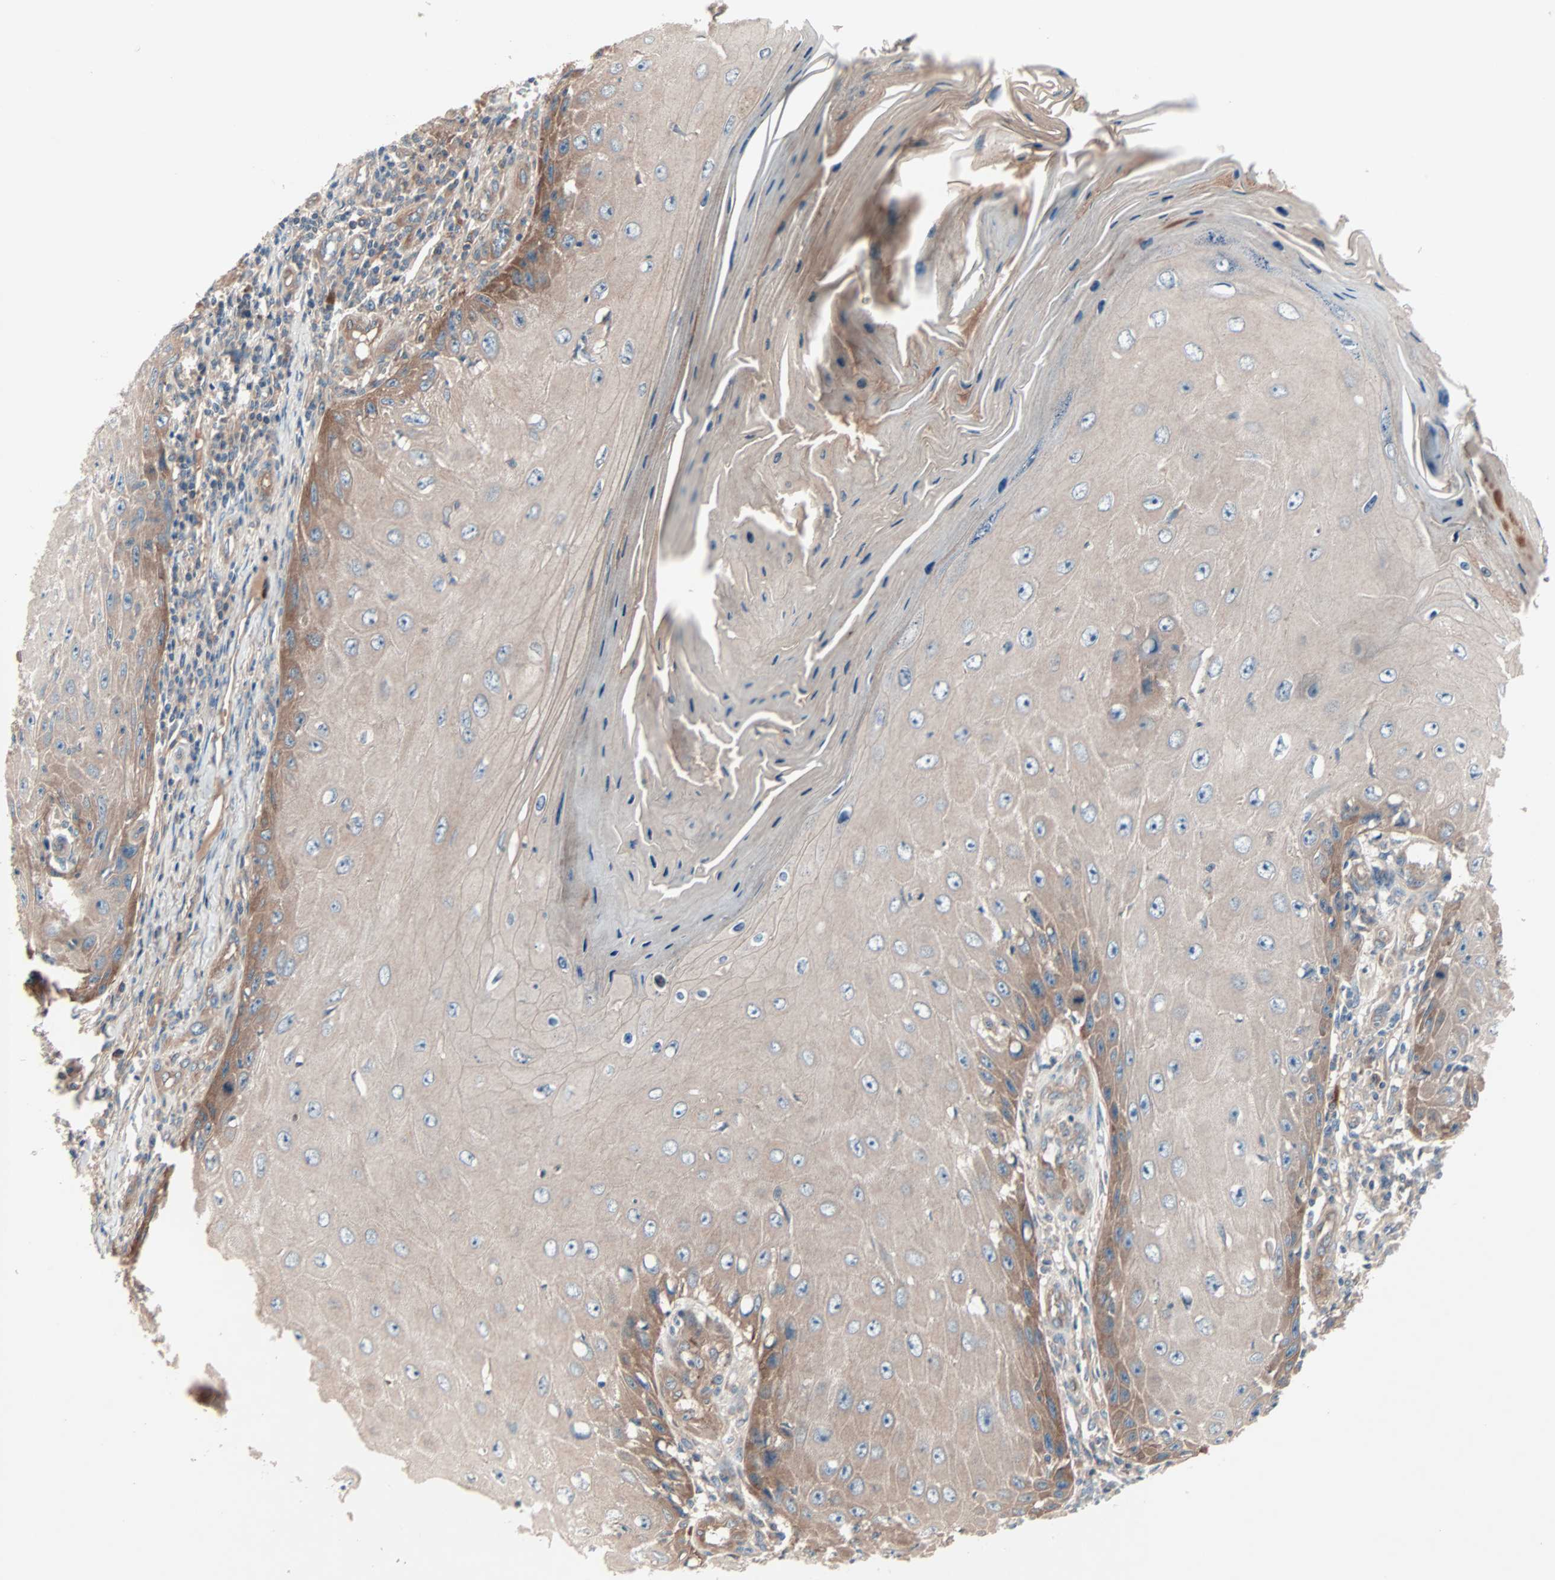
{"staining": {"intensity": "moderate", "quantity": "25%-75%", "location": "cytoplasmic/membranous"}, "tissue": "skin cancer", "cell_type": "Tumor cells", "image_type": "cancer", "snomed": [{"axis": "morphology", "description": "Squamous cell carcinoma, NOS"}, {"axis": "topography", "description": "Skin"}], "caption": "Tumor cells demonstrate medium levels of moderate cytoplasmic/membranous staining in about 25%-75% of cells in human skin squamous cell carcinoma.", "gene": "CAD", "patient": {"sex": "female", "age": 73}}